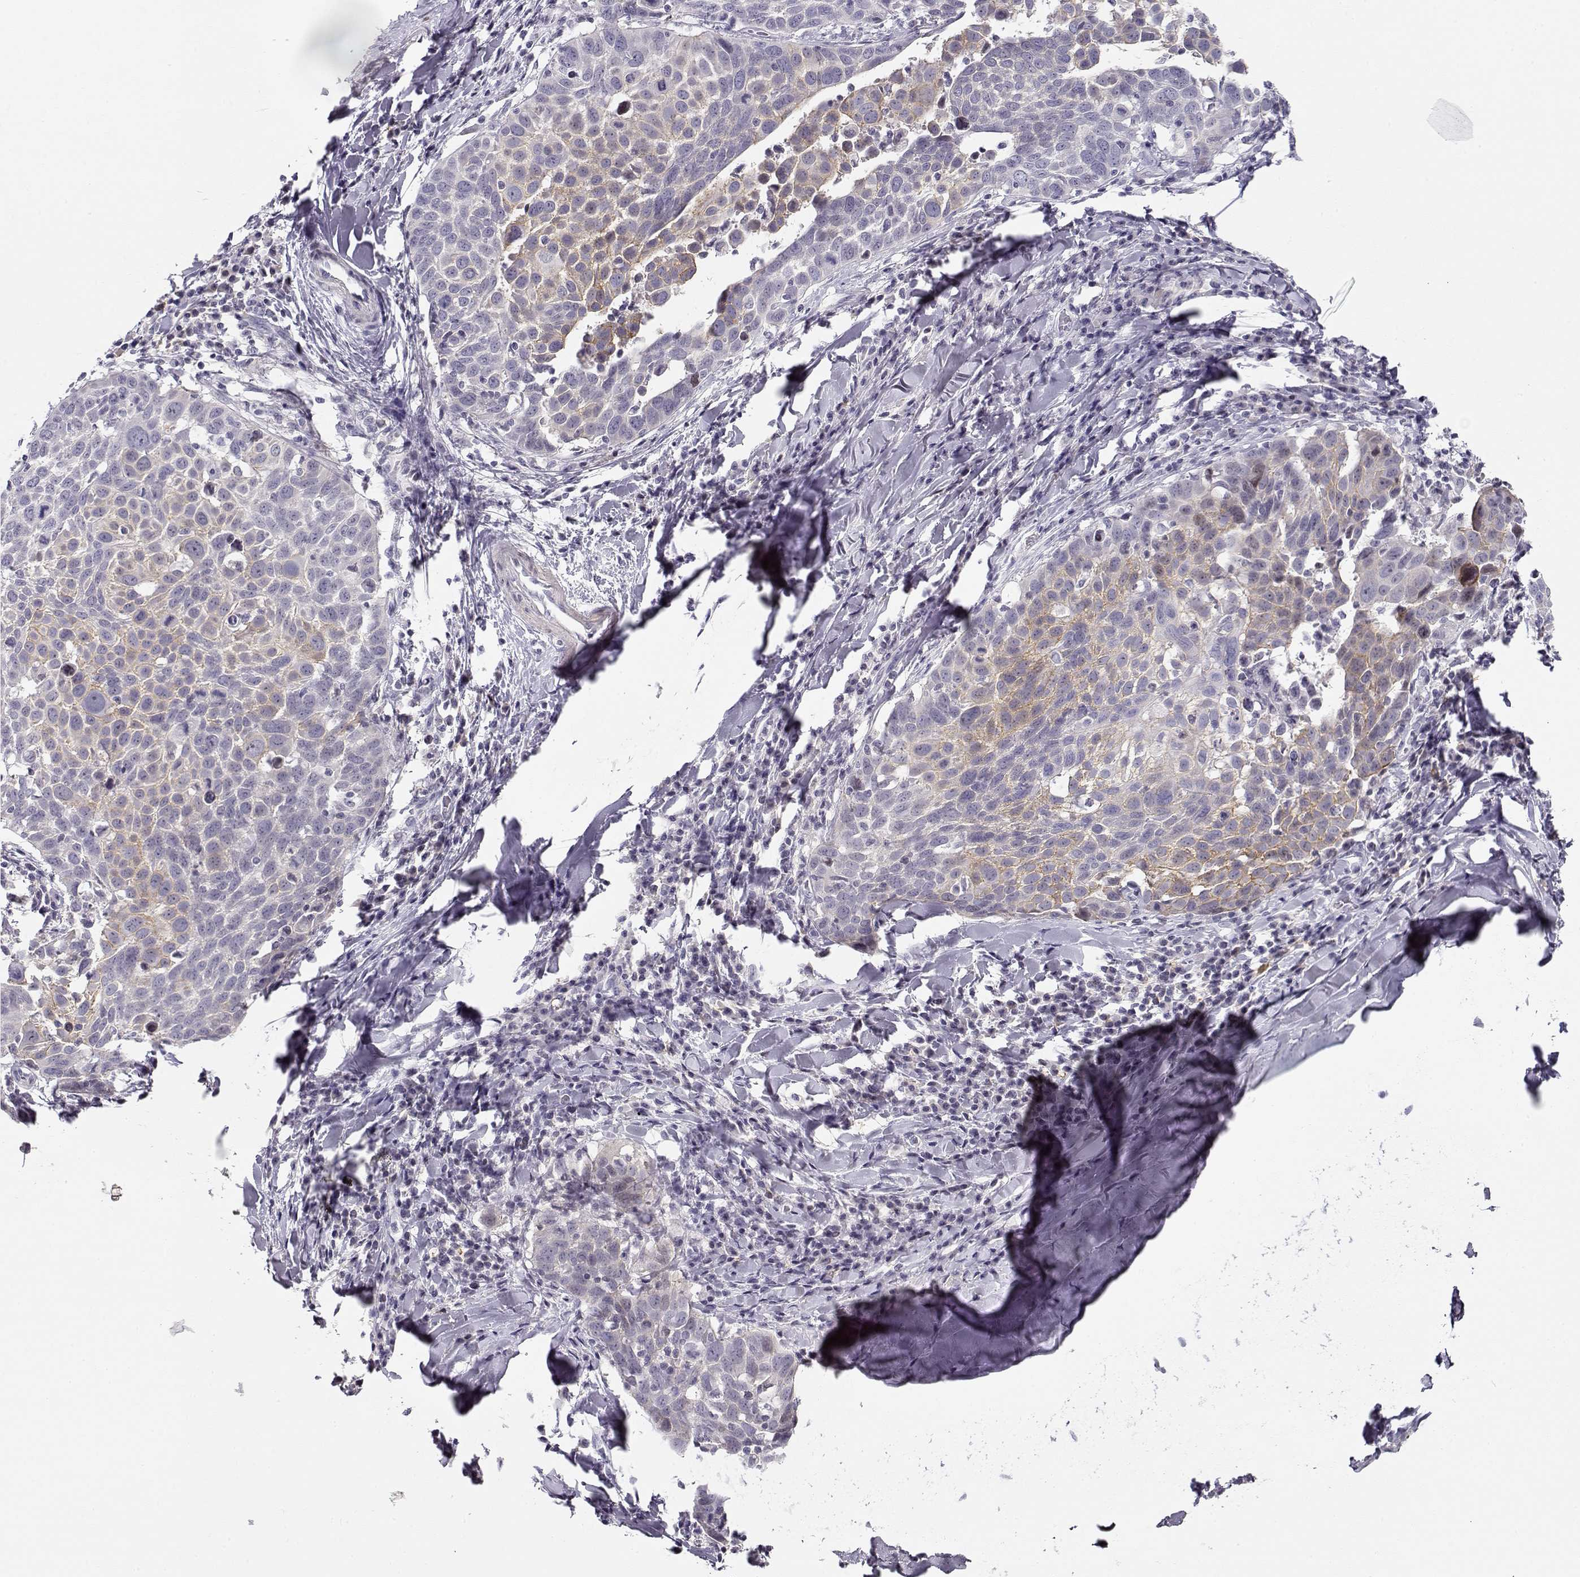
{"staining": {"intensity": "weak", "quantity": "25%-75%", "location": "cytoplasmic/membranous"}, "tissue": "lung cancer", "cell_type": "Tumor cells", "image_type": "cancer", "snomed": [{"axis": "morphology", "description": "Squamous cell carcinoma, NOS"}, {"axis": "topography", "description": "Lung"}], "caption": "Immunohistochemical staining of human lung cancer (squamous cell carcinoma) displays low levels of weak cytoplasmic/membranous protein expression in approximately 25%-75% of tumor cells. Using DAB (brown) and hematoxylin (blue) stains, captured at high magnification using brightfield microscopy.", "gene": "CRX", "patient": {"sex": "male", "age": 57}}